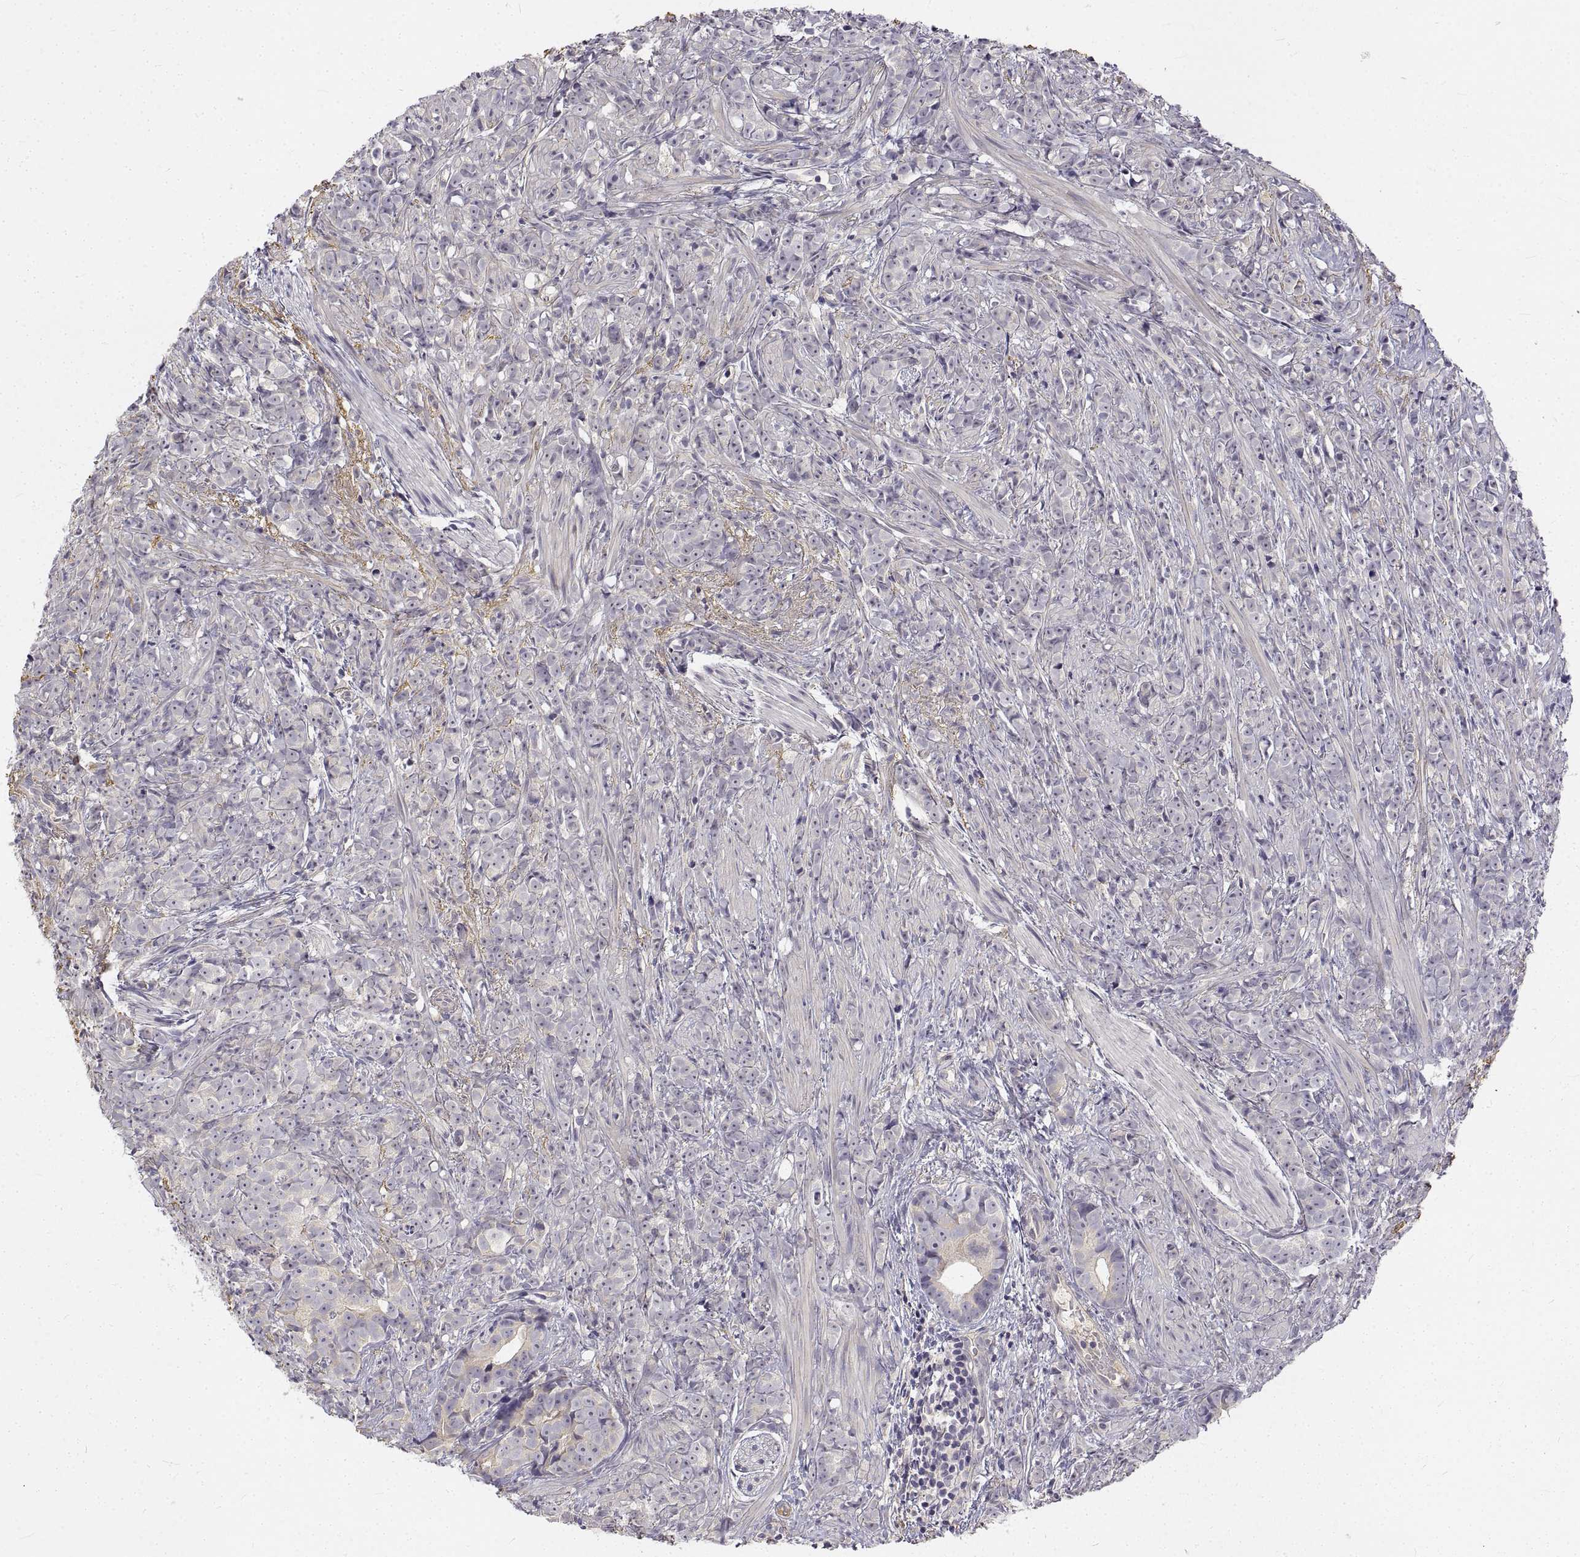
{"staining": {"intensity": "negative", "quantity": "none", "location": "none"}, "tissue": "prostate cancer", "cell_type": "Tumor cells", "image_type": "cancer", "snomed": [{"axis": "morphology", "description": "Adenocarcinoma, High grade"}, {"axis": "topography", "description": "Prostate"}], "caption": "High magnification brightfield microscopy of prostate cancer (adenocarcinoma (high-grade)) stained with DAB (brown) and counterstained with hematoxylin (blue): tumor cells show no significant staining.", "gene": "ANO2", "patient": {"sex": "male", "age": 81}}